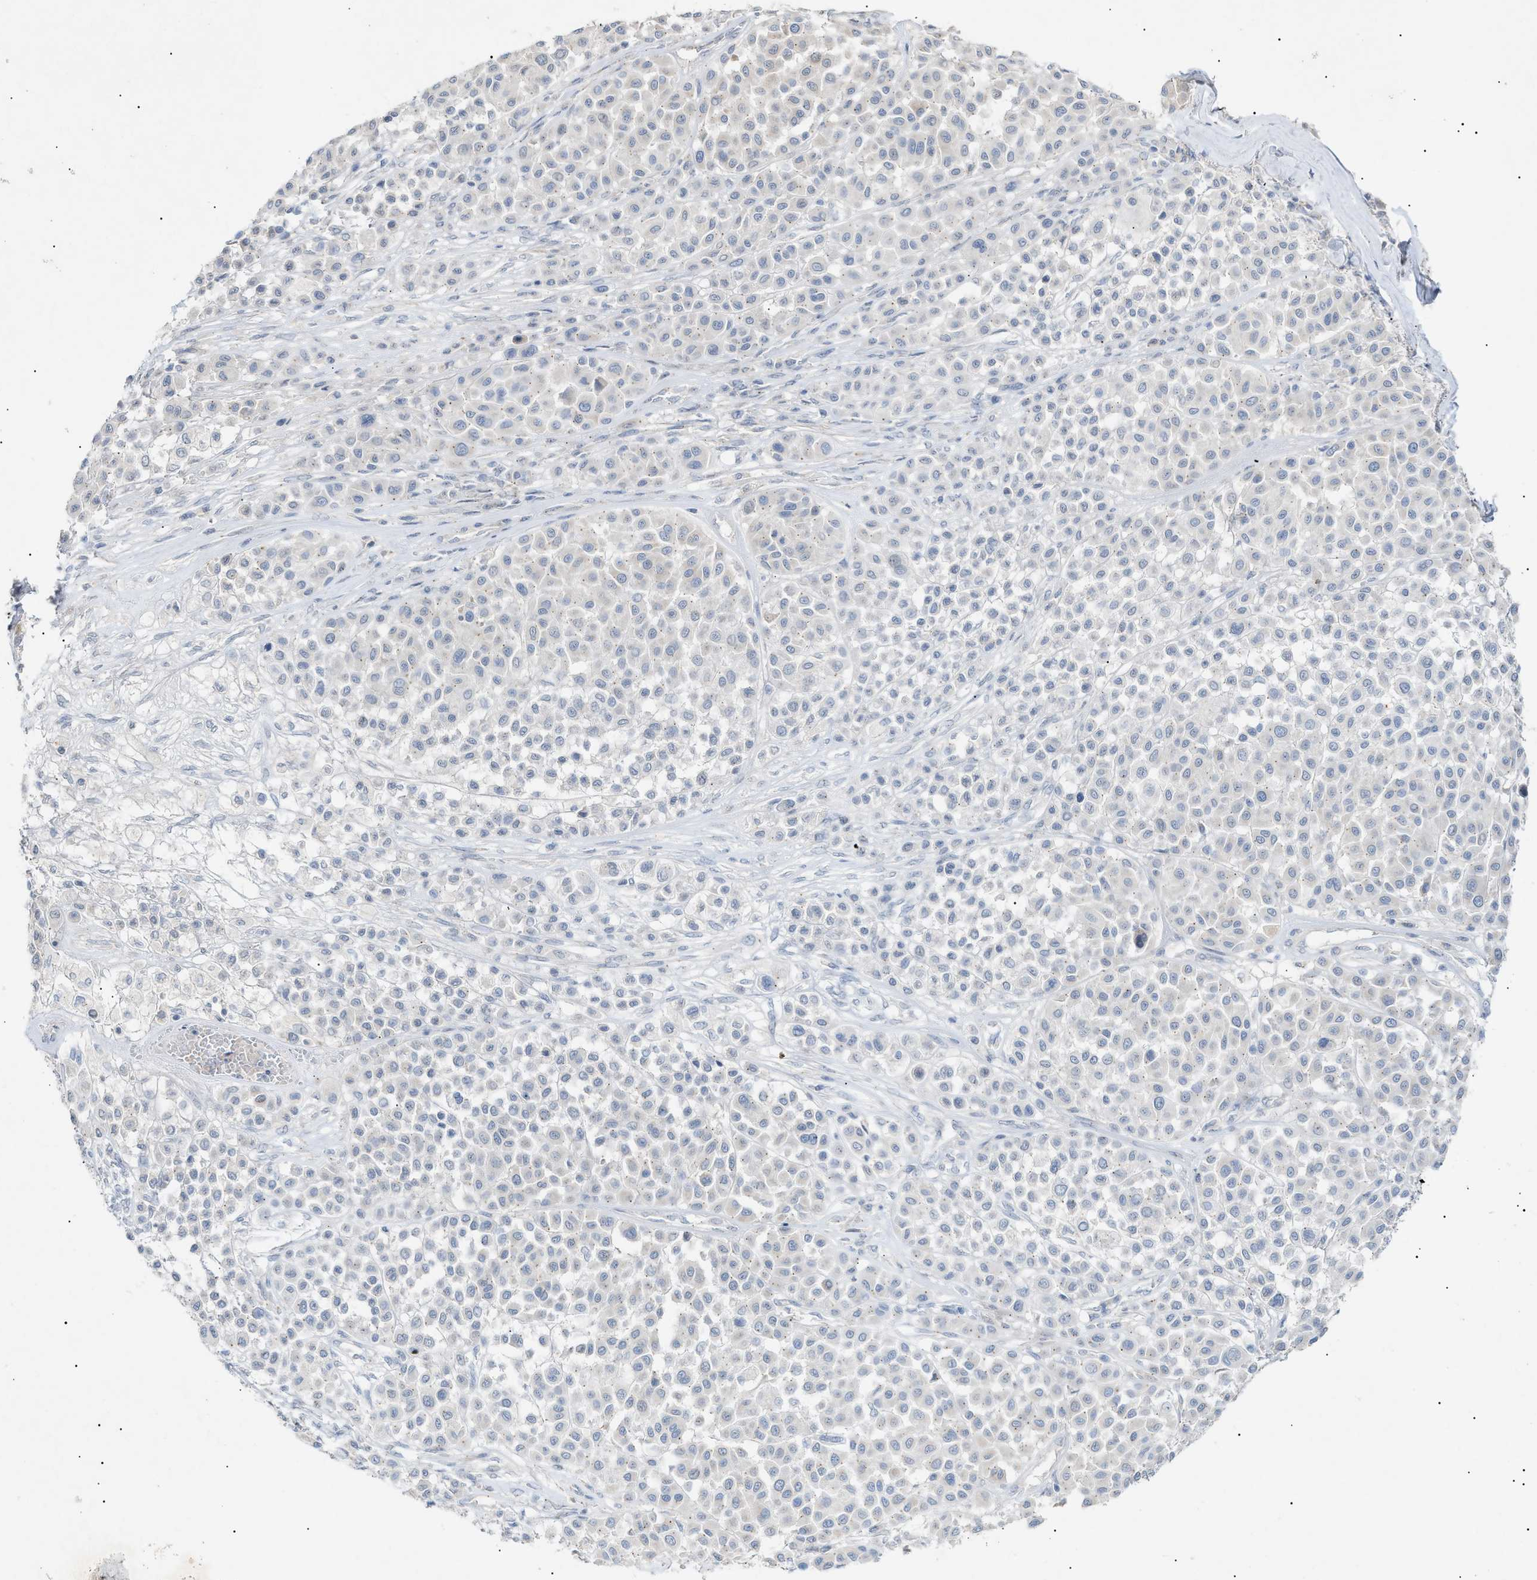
{"staining": {"intensity": "negative", "quantity": "none", "location": "none"}, "tissue": "melanoma", "cell_type": "Tumor cells", "image_type": "cancer", "snomed": [{"axis": "morphology", "description": "Malignant melanoma, Metastatic site"}, {"axis": "topography", "description": "Soft tissue"}], "caption": "The micrograph reveals no staining of tumor cells in melanoma.", "gene": "SLC25A31", "patient": {"sex": "male", "age": 41}}